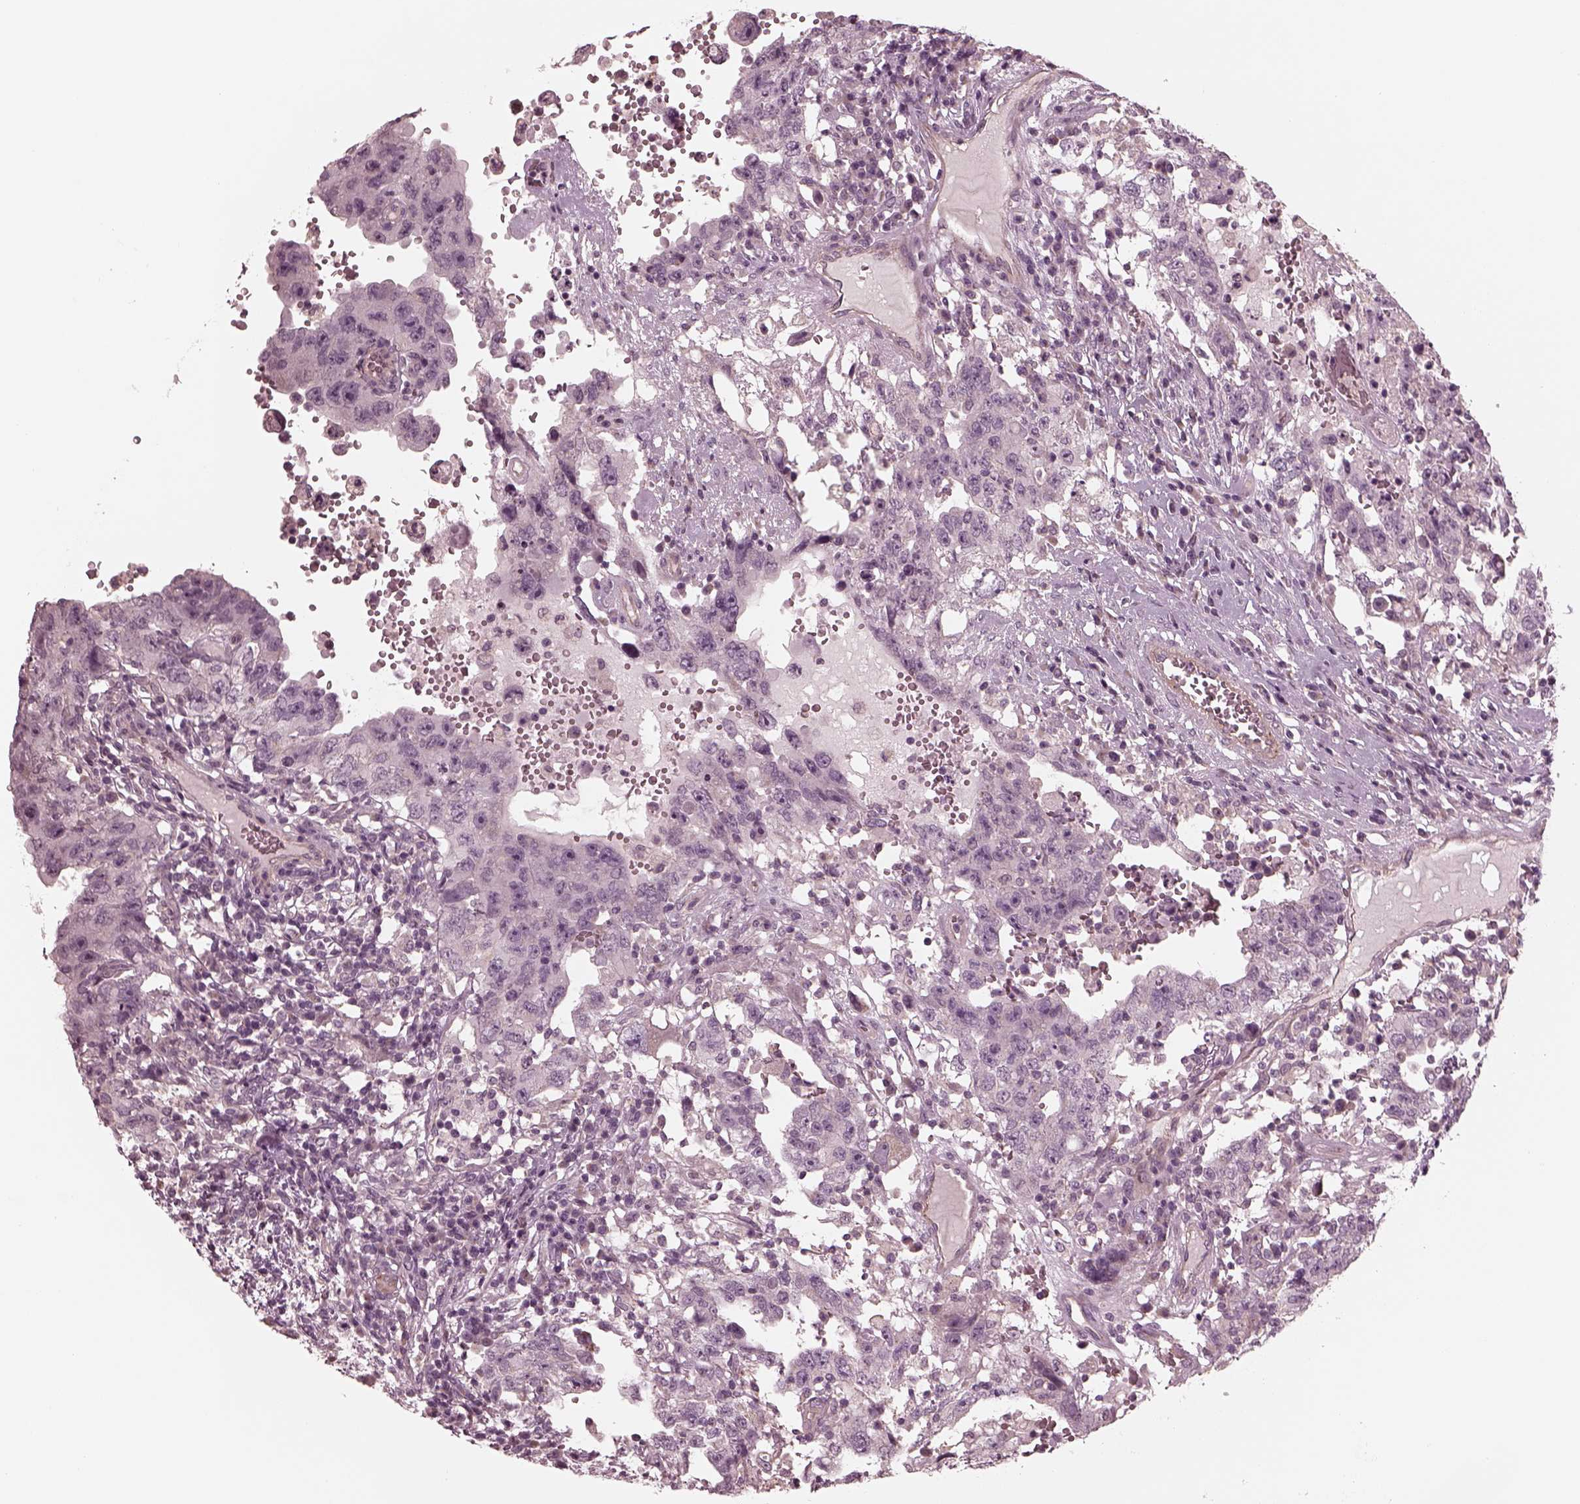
{"staining": {"intensity": "negative", "quantity": "none", "location": "none"}, "tissue": "testis cancer", "cell_type": "Tumor cells", "image_type": "cancer", "snomed": [{"axis": "morphology", "description": "Carcinoma, Embryonal, NOS"}, {"axis": "topography", "description": "Testis"}], "caption": "An IHC image of testis cancer is shown. There is no staining in tumor cells of testis cancer.", "gene": "KIF6", "patient": {"sex": "male", "age": 26}}